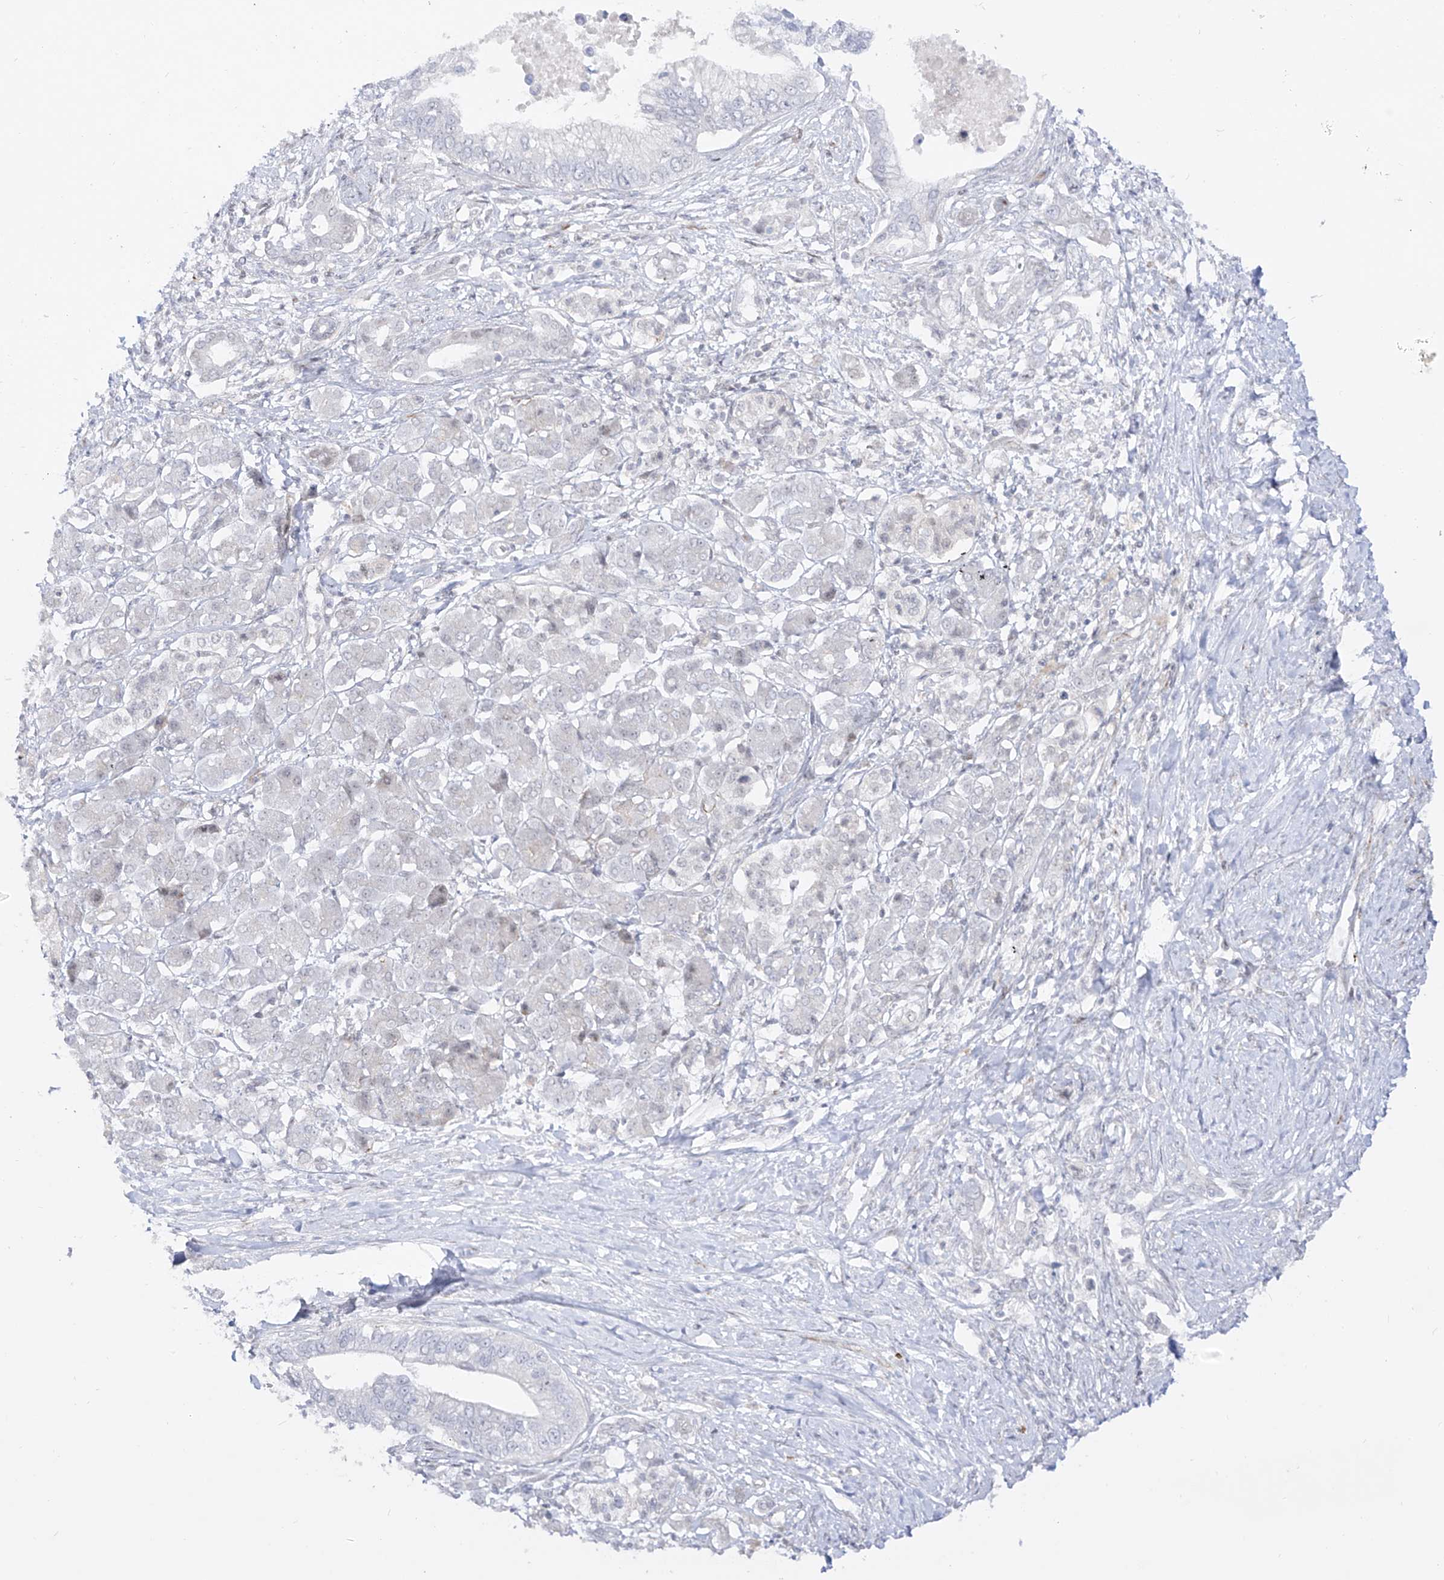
{"staining": {"intensity": "negative", "quantity": "none", "location": "none"}, "tissue": "pancreatic cancer", "cell_type": "Tumor cells", "image_type": "cancer", "snomed": [{"axis": "morphology", "description": "Normal tissue, NOS"}, {"axis": "morphology", "description": "Adenocarcinoma, NOS"}, {"axis": "topography", "description": "Pancreas"}, {"axis": "topography", "description": "Peripheral nerve tissue"}], "caption": "Image shows no protein expression in tumor cells of pancreatic adenocarcinoma tissue.", "gene": "ZNF180", "patient": {"sex": "male", "age": 59}}